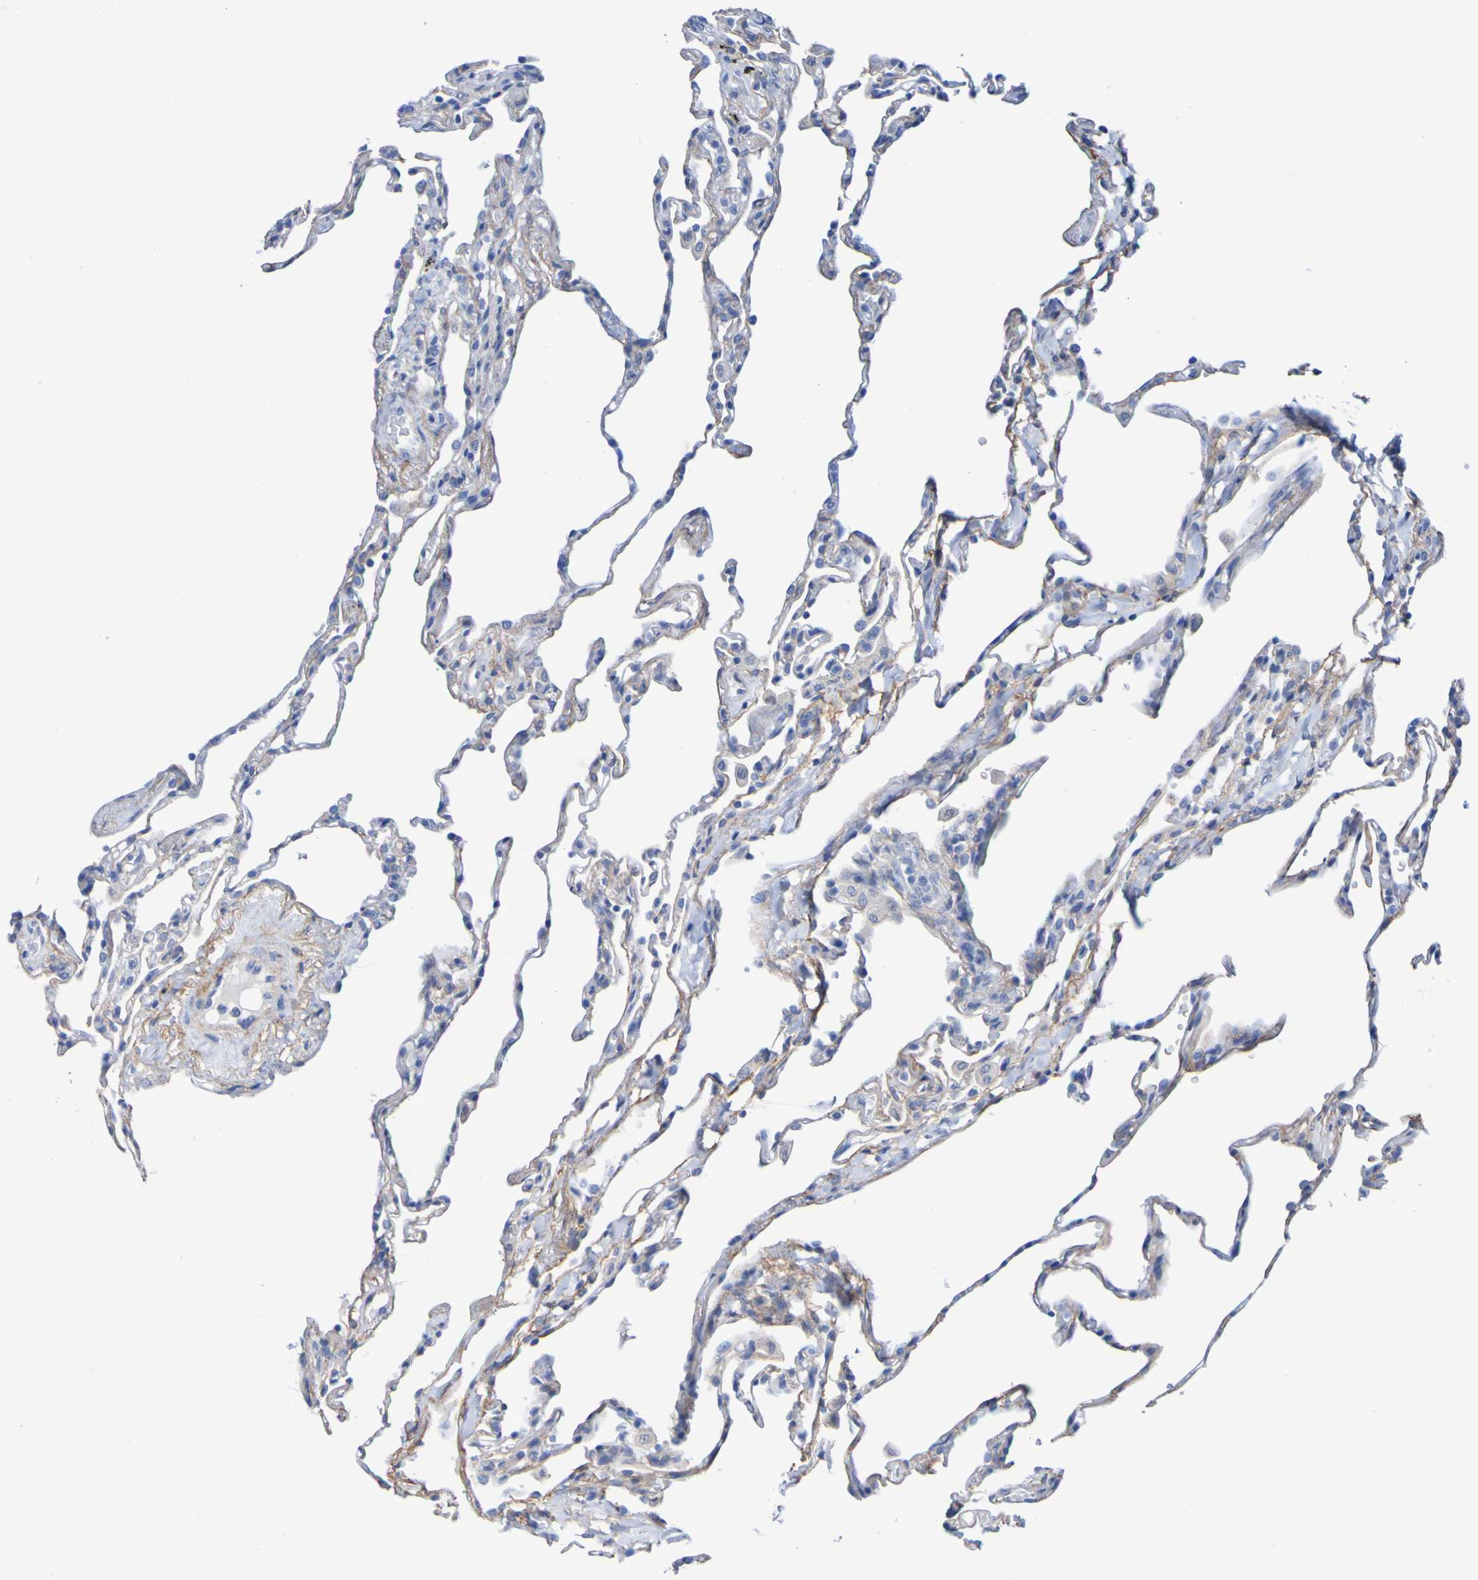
{"staining": {"intensity": "weak", "quantity": "<25%", "location": "cytoplasmic/membranous"}, "tissue": "lung", "cell_type": "Alveolar cells", "image_type": "normal", "snomed": [{"axis": "morphology", "description": "Normal tissue, NOS"}, {"axis": "topography", "description": "Lung"}], "caption": "Human lung stained for a protein using IHC exhibits no staining in alveolar cells.", "gene": "SGCB", "patient": {"sex": "male", "age": 59}}